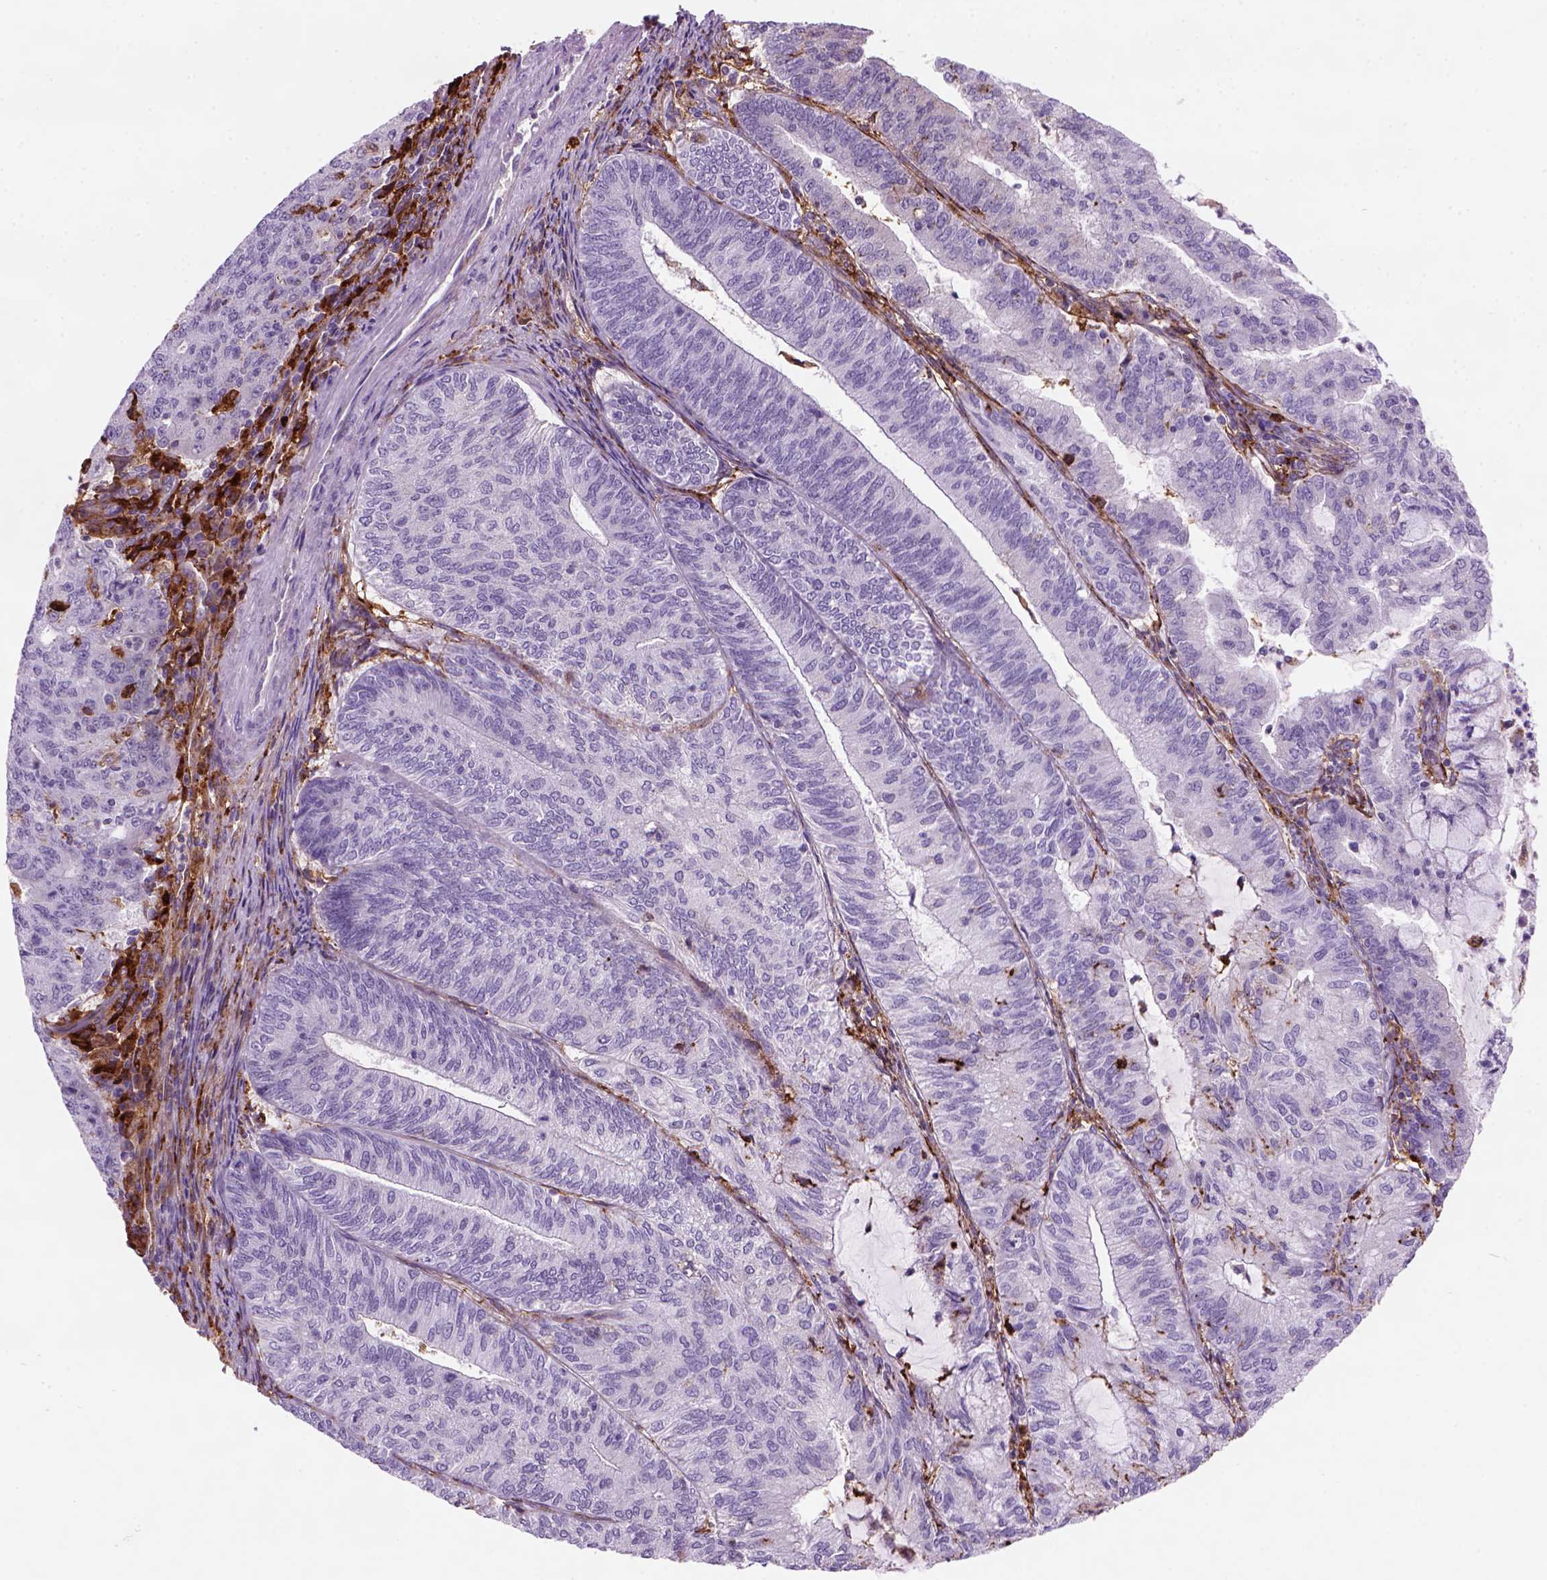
{"staining": {"intensity": "negative", "quantity": "none", "location": "none"}, "tissue": "endometrial cancer", "cell_type": "Tumor cells", "image_type": "cancer", "snomed": [{"axis": "morphology", "description": "Adenocarcinoma, NOS"}, {"axis": "topography", "description": "Endometrium"}], "caption": "Immunohistochemical staining of human endometrial adenocarcinoma demonstrates no significant expression in tumor cells. (DAB IHC, high magnification).", "gene": "MARCKS", "patient": {"sex": "female", "age": 82}}